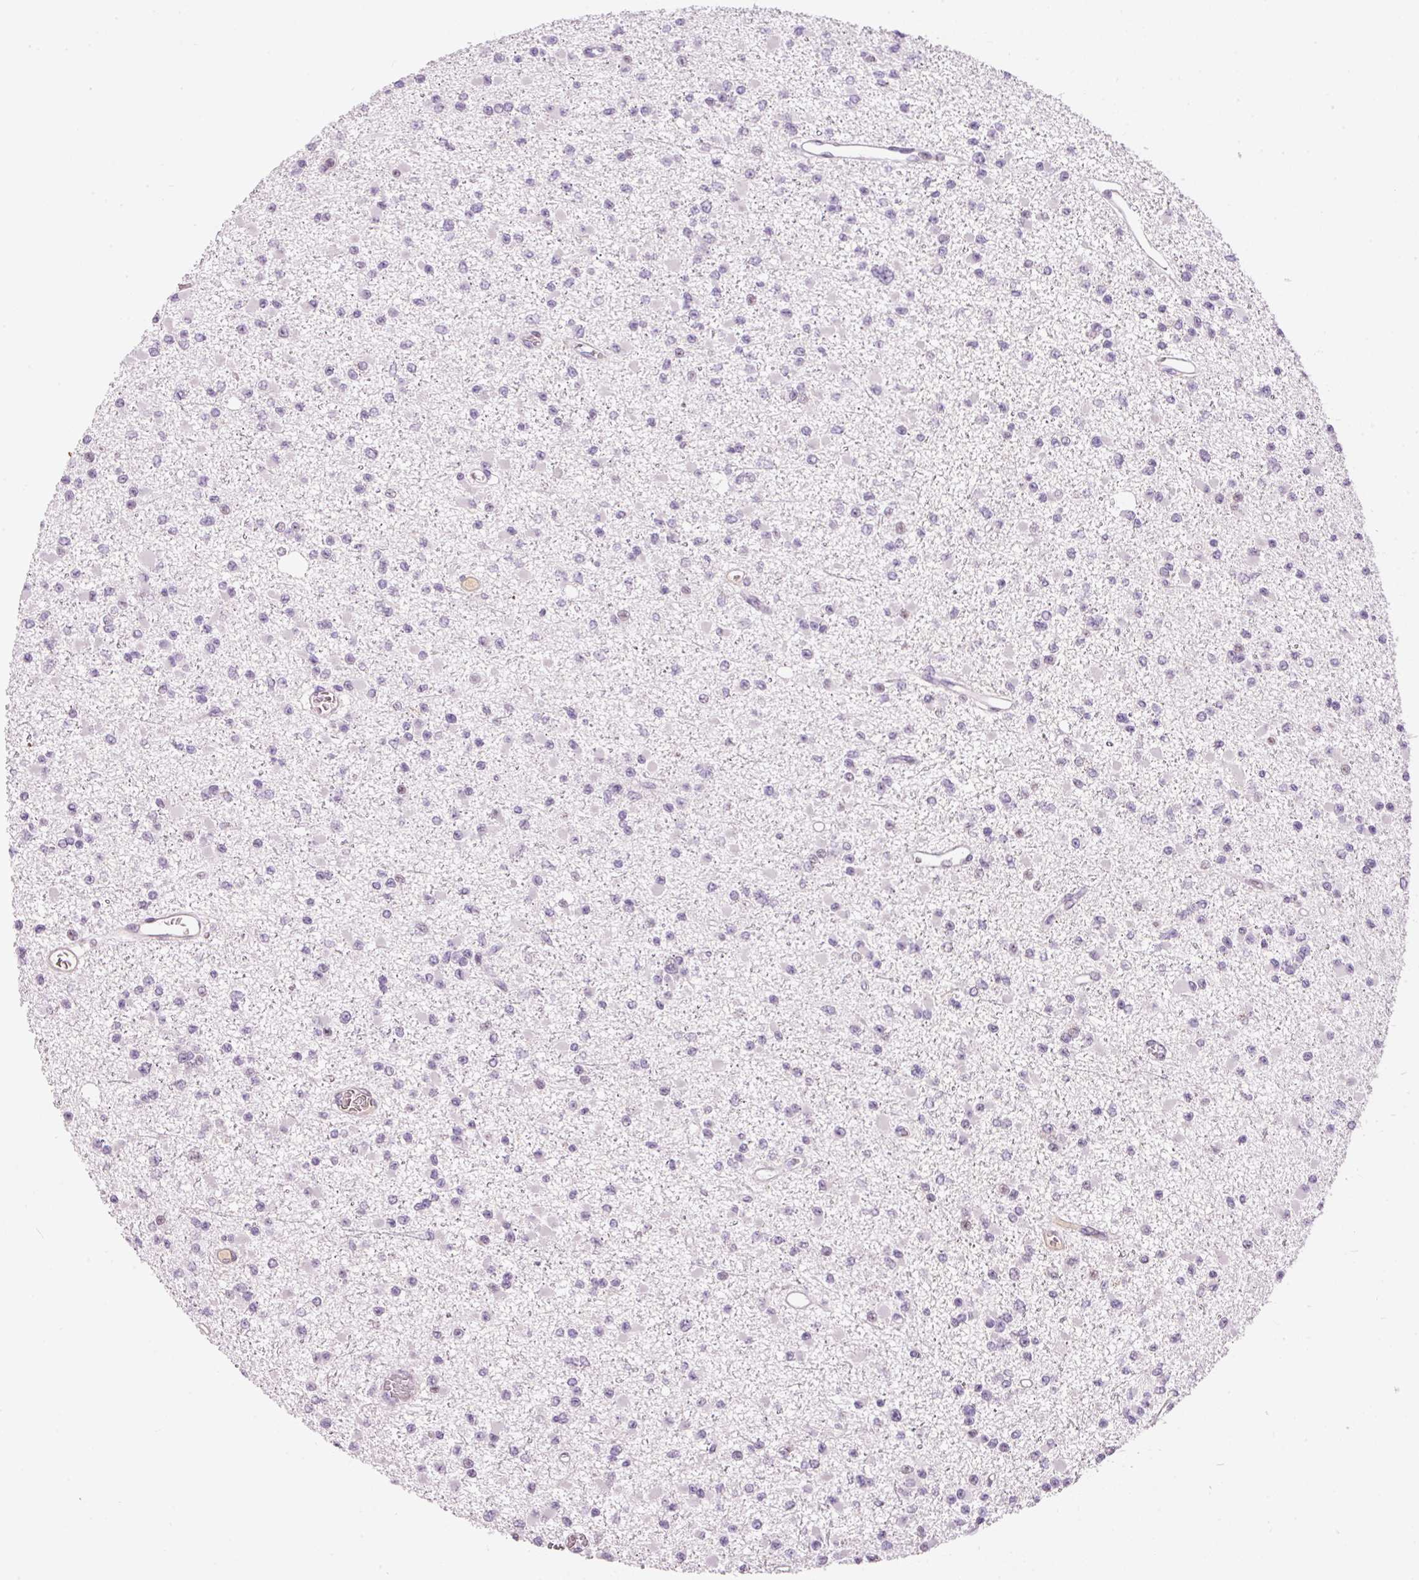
{"staining": {"intensity": "negative", "quantity": "none", "location": "none"}, "tissue": "glioma", "cell_type": "Tumor cells", "image_type": "cancer", "snomed": [{"axis": "morphology", "description": "Glioma, malignant, Low grade"}, {"axis": "topography", "description": "Brain"}], "caption": "Immunohistochemical staining of malignant low-grade glioma shows no significant staining in tumor cells.", "gene": "HNF1A", "patient": {"sex": "female", "age": 22}}